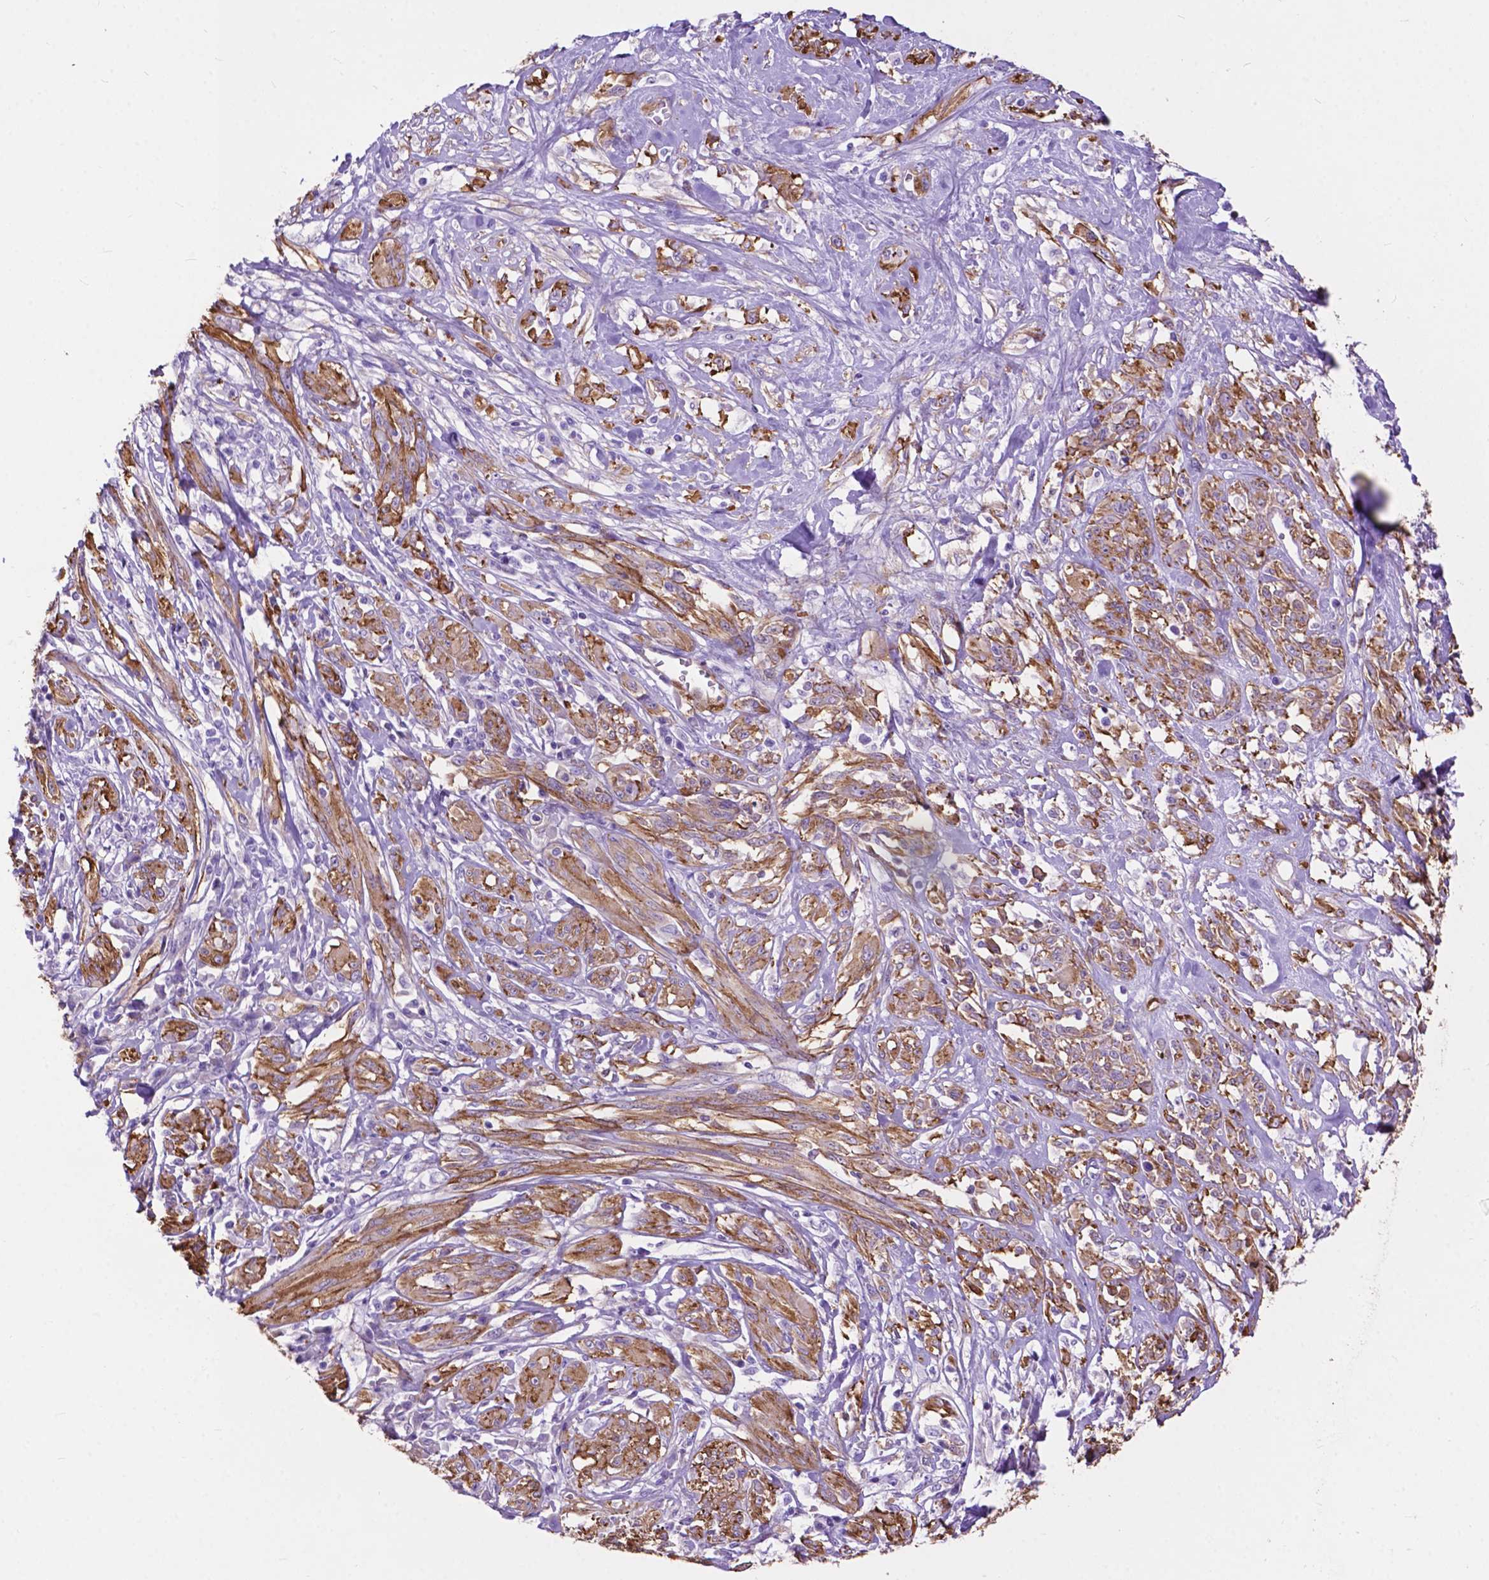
{"staining": {"intensity": "moderate", "quantity": ">75%", "location": "cytoplasmic/membranous"}, "tissue": "melanoma", "cell_type": "Tumor cells", "image_type": "cancer", "snomed": [{"axis": "morphology", "description": "Malignant melanoma, NOS"}, {"axis": "topography", "description": "Skin"}], "caption": "Brown immunohistochemical staining in malignant melanoma shows moderate cytoplasmic/membranous staining in approximately >75% of tumor cells.", "gene": "PCDHA12", "patient": {"sex": "female", "age": 91}}